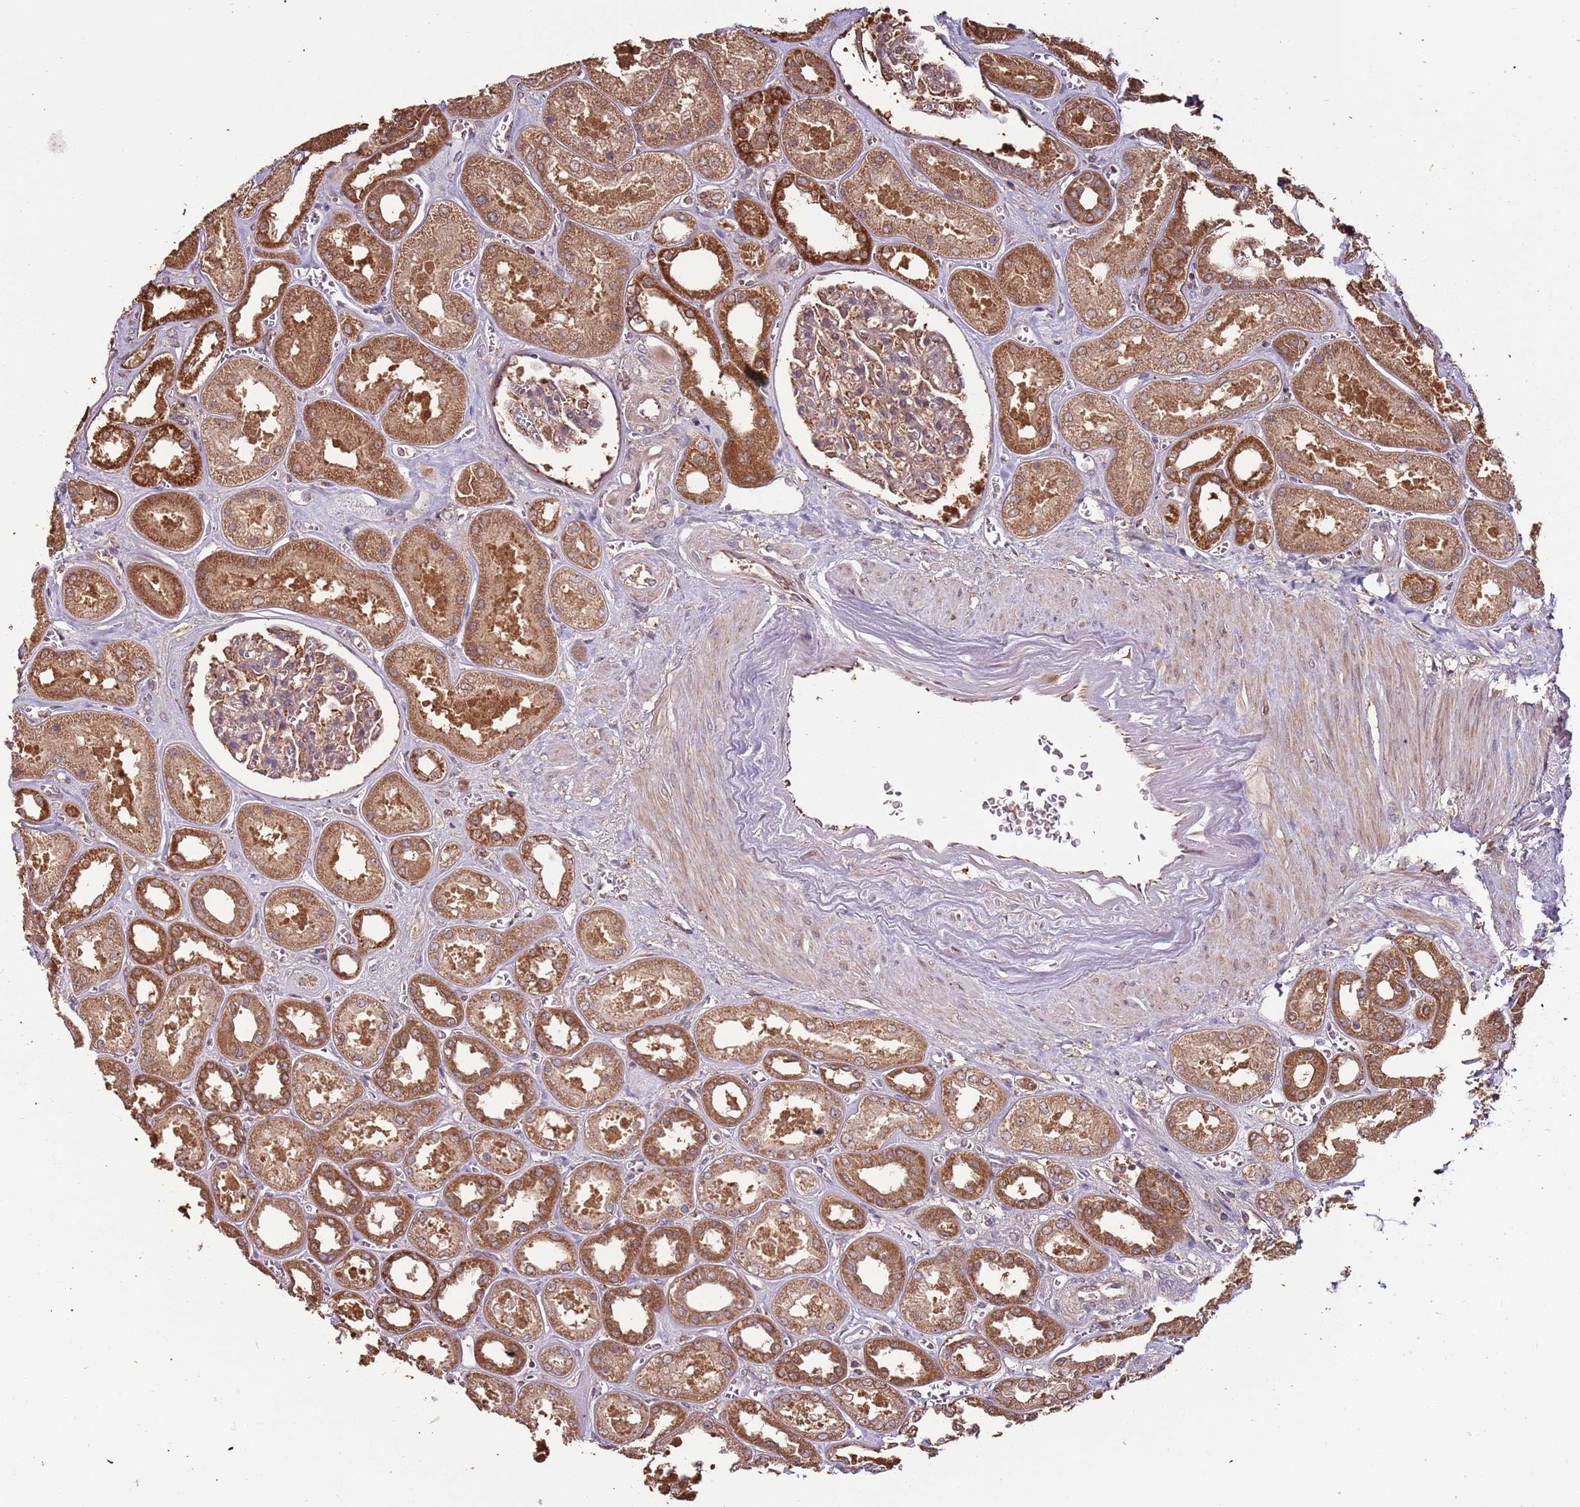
{"staining": {"intensity": "moderate", "quantity": "25%-75%", "location": "cytoplasmic/membranous,nuclear"}, "tissue": "kidney", "cell_type": "Cells in glomeruli", "image_type": "normal", "snomed": [{"axis": "morphology", "description": "Normal tissue, NOS"}, {"axis": "morphology", "description": "Adenocarcinoma, NOS"}, {"axis": "topography", "description": "Kidney"}], "caption": "This histopathology image displays benign kidney stained with immunohistochemistry (IHC) to label a protein in brown. The cytoplasmic/membranous,nuclear of cells in glomeruli show moderate positivity for the protein. Nuclei are counter-stained blue.", "gene": "IL17RD", "patient": {"sex": "female", "age": 68}}